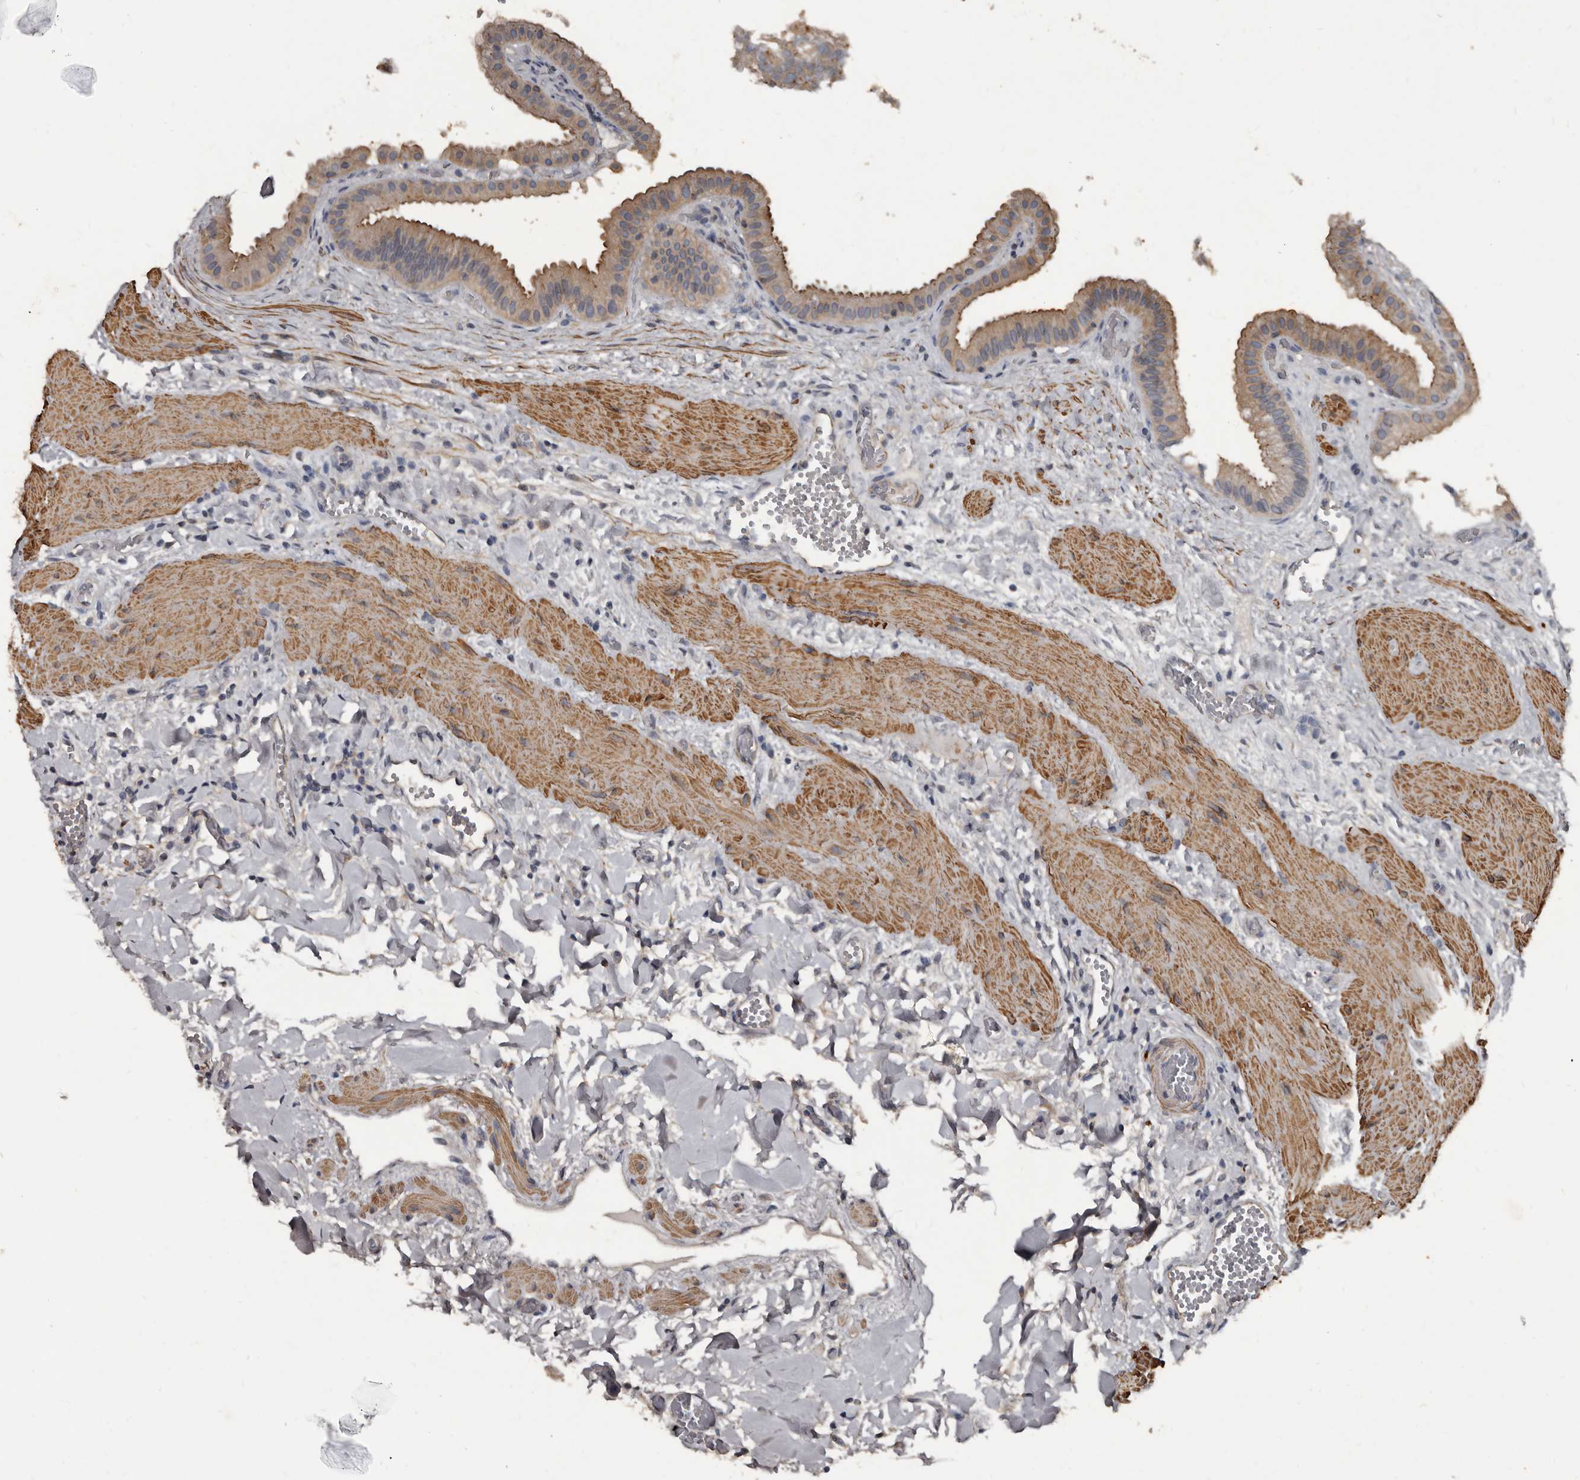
{"staining": {"intensity": "strong", "quantity": ">75%", "location": "cytoplasmic/membranous"}, "tissue": "gallbladder", "cell_type": "Glandular cells", "image_type": "normal", "snomed": [{"axis": "morphology", "description": "Normal tissue, NOS"}, {"axis": "topography", "description": "Gallbladder"}], "caption": "Human gallbladder stained for a protein (brown) exhibits strong cytoplasmic/membranous positive staining in approximately >75% of glandular cells.", "gene": "GREB1", "patient": {"sex": "male", "age": 55}}